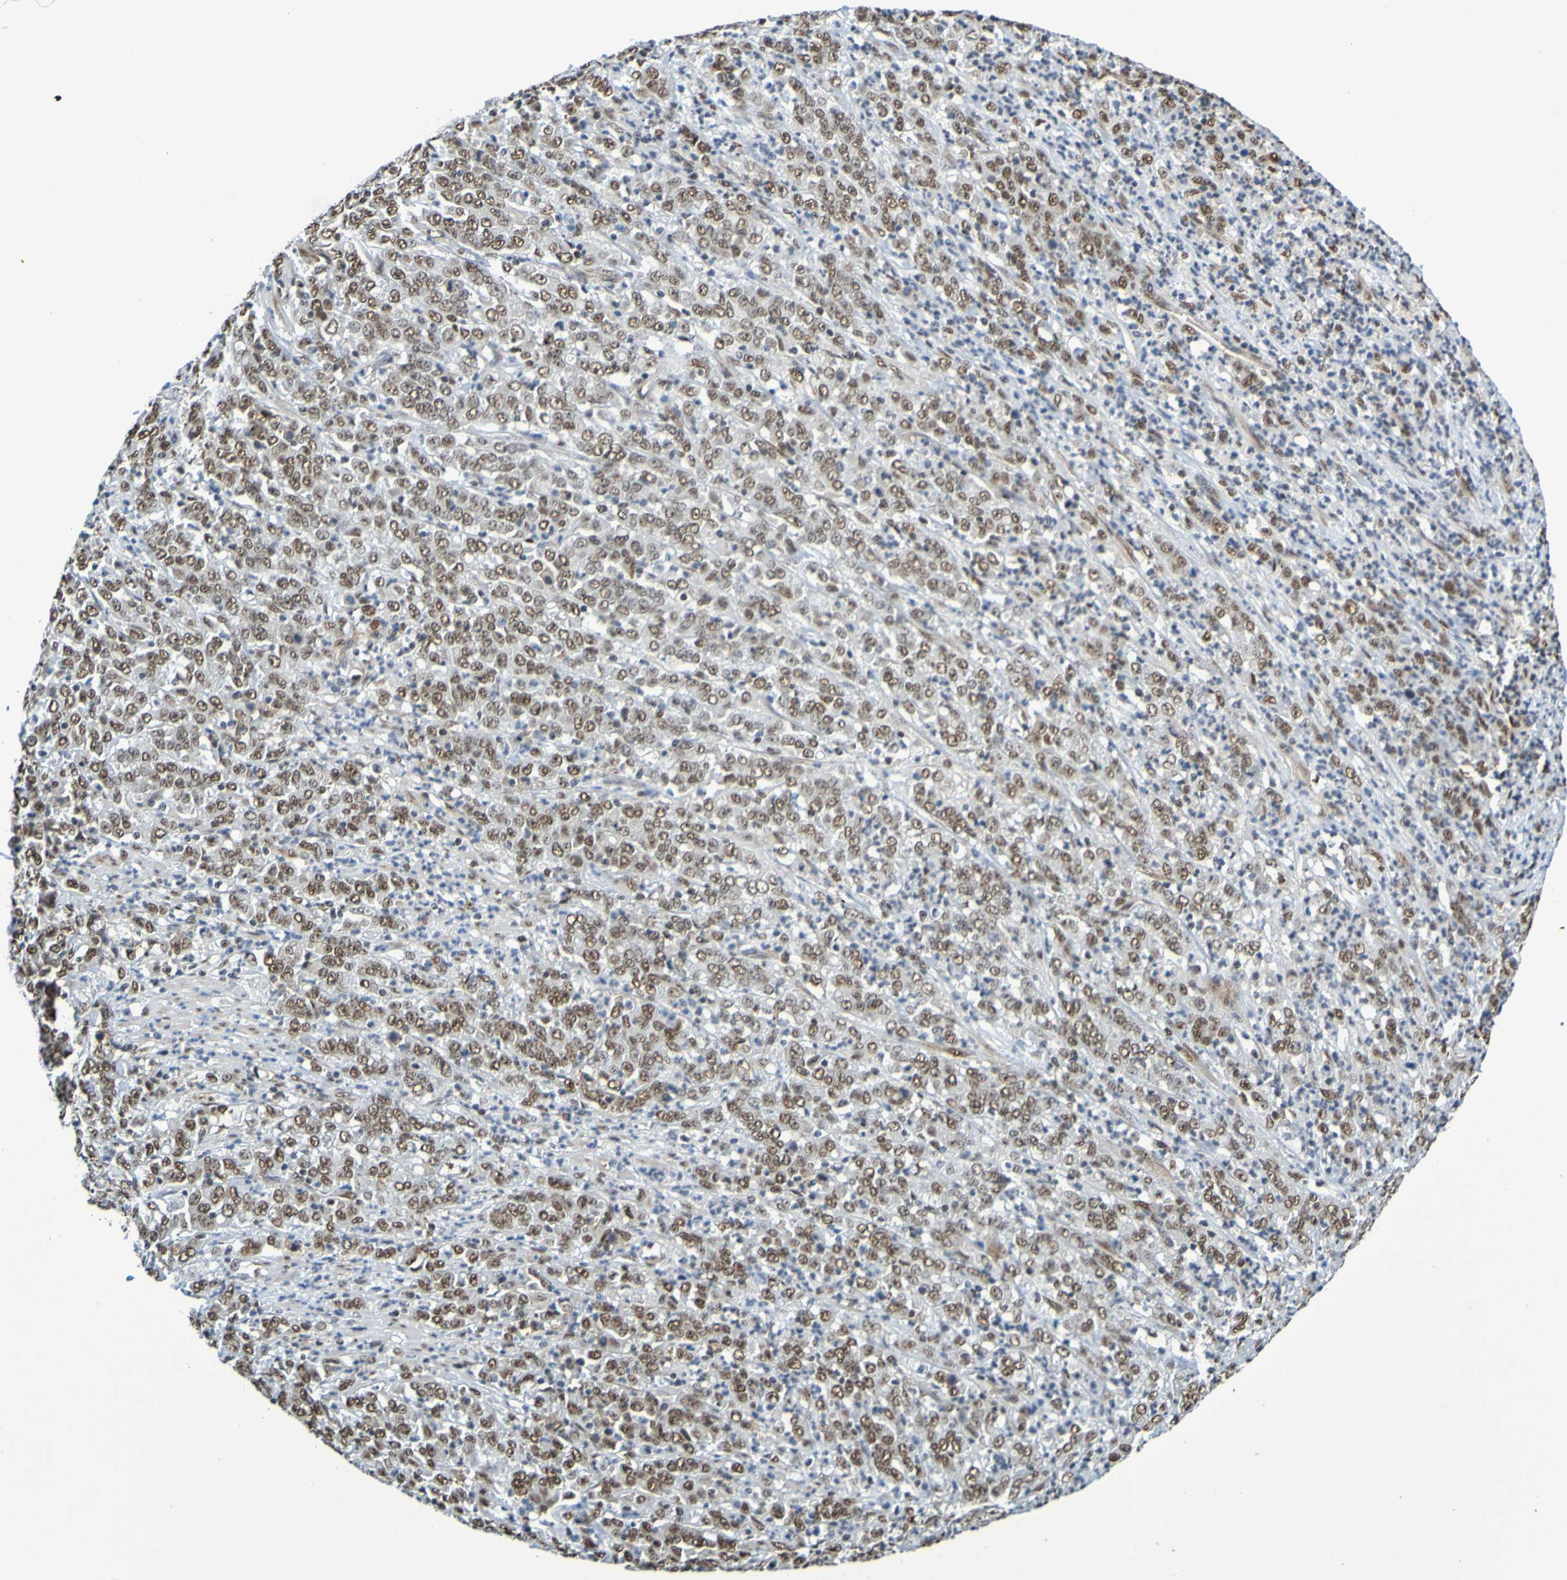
{"staining": {"intensity": "strong", "quantity": ">75%", "location": "nuclear"}, "tissue": "stomach cancer", "cell_type": "Tumor cells", "image_type": "cancer", "snomed": [{"axis": "morphology", "description": "Adenocarcinoma, NOS"}, {"axis": "topography", "description": "Stomach, lower"}], "caption": "Immunohistochemical staining of stomach cancer (adenocarcinoma) exhibits high levels of strong nuclear expression in approximately >75% of tumor cells.", "gene": "HDAC2", "patient": {"sex": "female", "age": 71}}